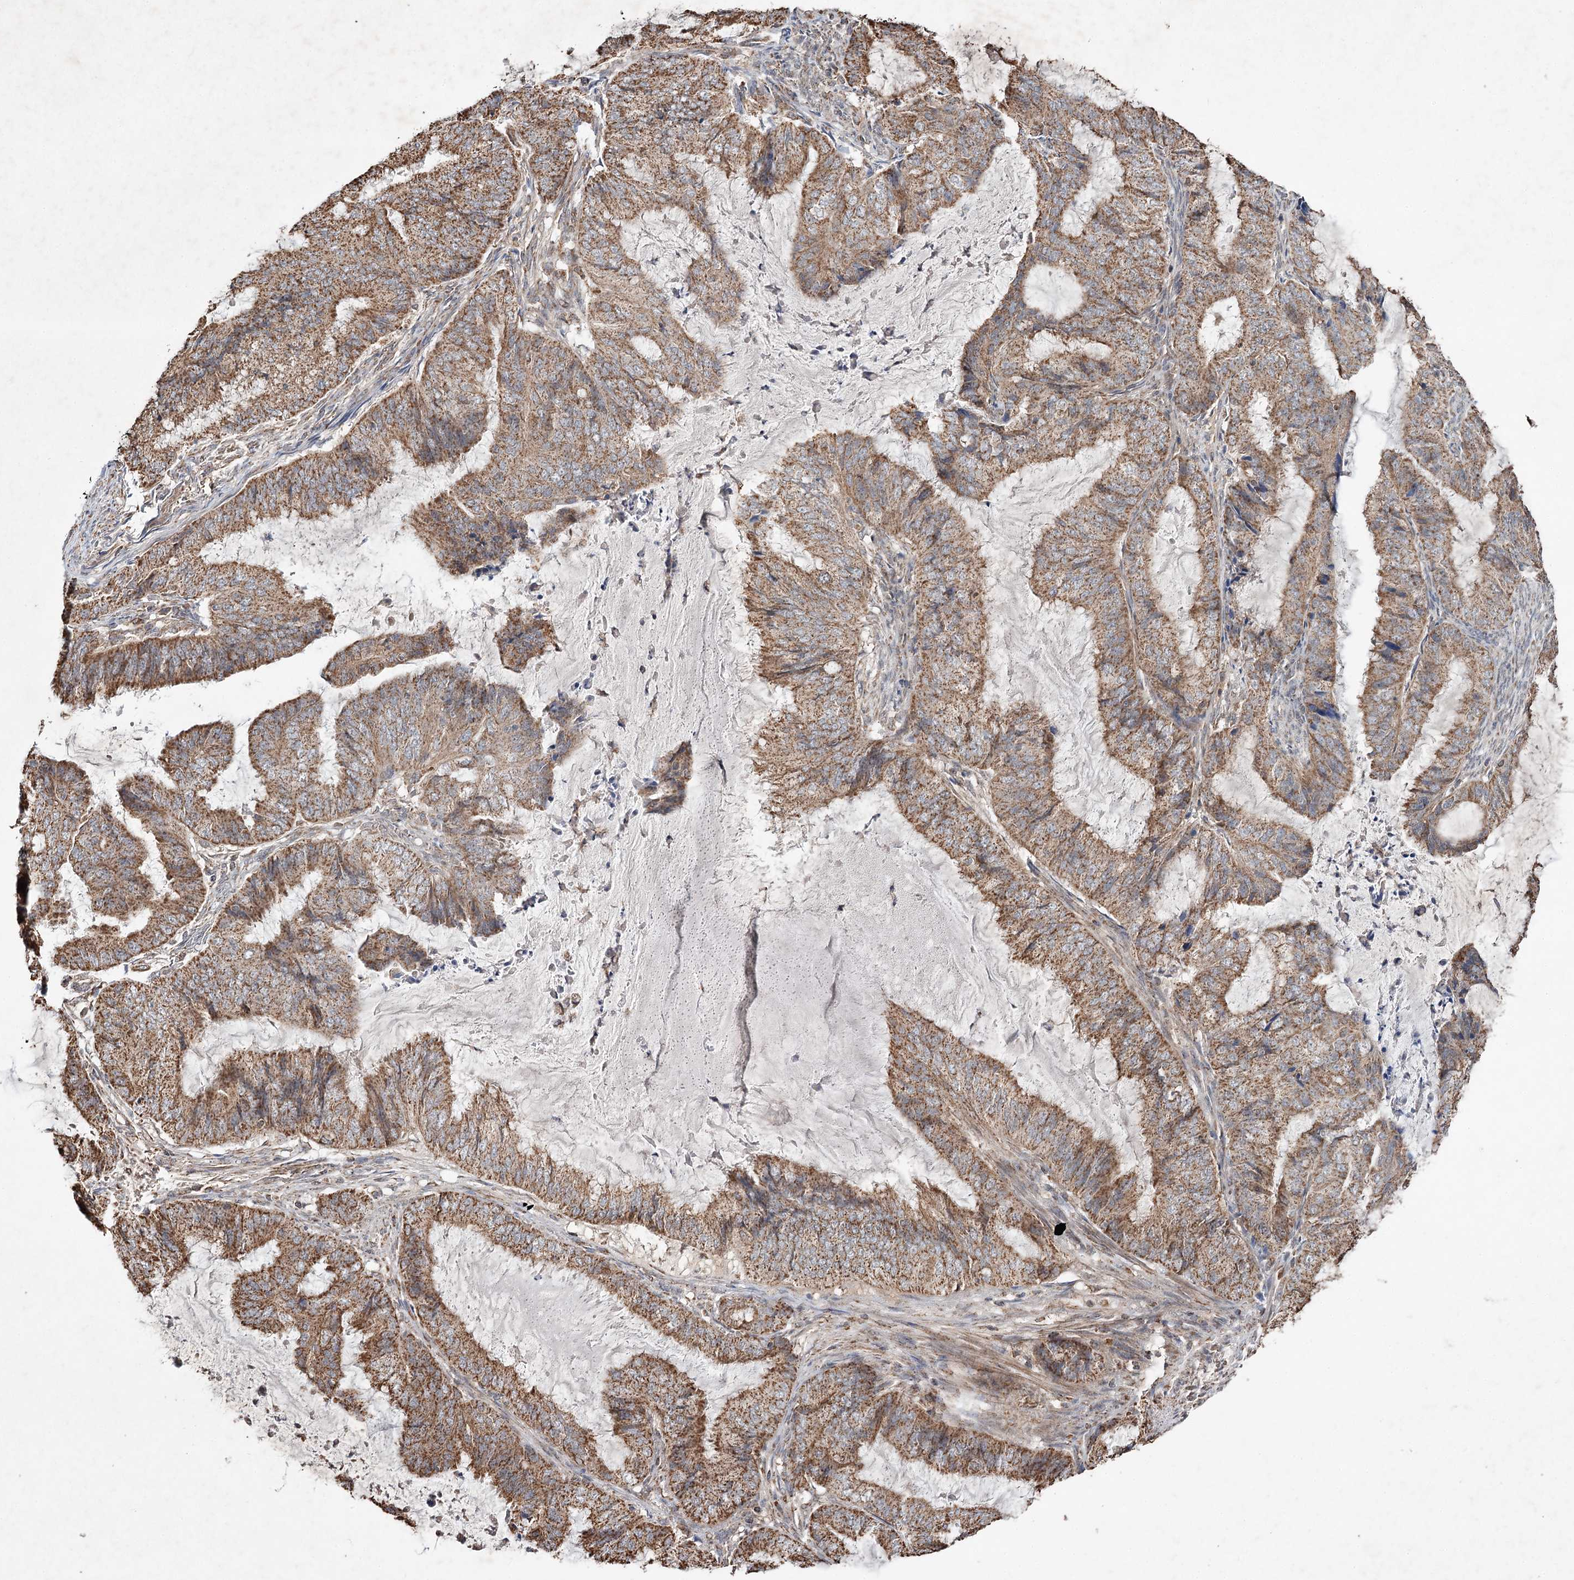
{"staining": {"intensity": "moderate", "quantity": ">75%", "location": "cytoplasmic/membranous"}, "tissue": "endometrial cancer", "cell_type": "Tumor cells", "image_type": "cancer", "snomed": [{"axis": "morphology", "description": "Adenocarcinoma, NOS"}, {"axis": "topography", "description": "Endometrium"}], "caption": "A photomicrograph of adenocarcinoma (endometrial) stained for a protein demonstrates moderate cytoplasmic/membranous brown staining in tumor cells. Using DAB (3,3'-diaminobenzidine) (brown) and hematoxylin (blue) stains, captured at high magnification using brightfield microscopy.", "gene": "PIK3CB", "patient": {"sex": "female", "age": 81}}